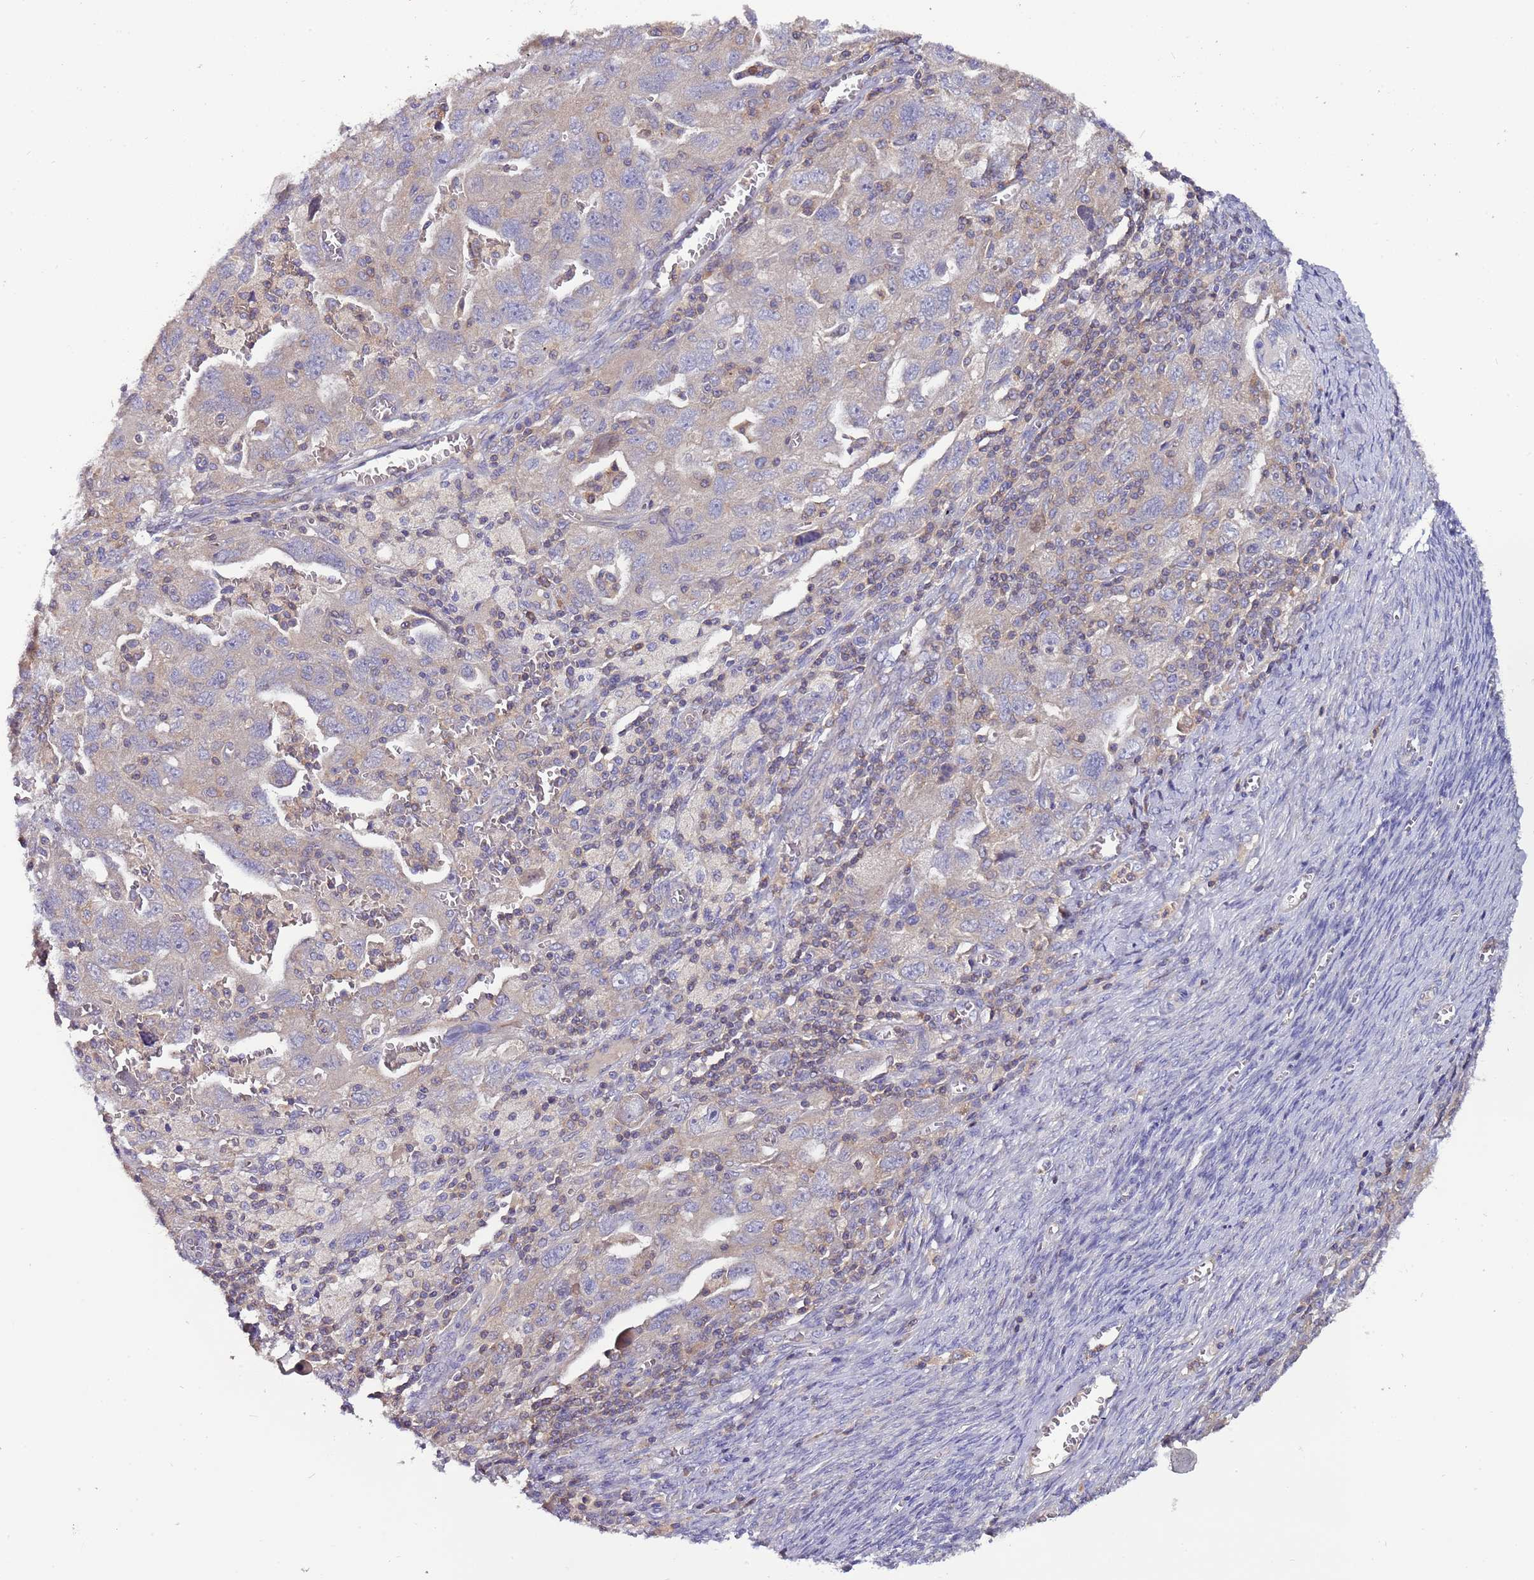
{"staining": {"intensity": "negative", "quantity": "none", "location": "none"}, "tissue": "ovarian cancer", "cell_type": "Tumor cells", "image_type": "cancer", "snomed": [{"axis": "morphology", "description": "Carcinoma, NOS"}, {"axis": "morphology", "description": "Cystadenocarcinoma, serous, NOS"}, {"axis": "topography", "description": "Ovary"}], "caption": "This is an IHC photomicrograph of human ovarian cancer (carcinoma). There is no positivity in tumor cells.", "gene": "IGIP", "patient": {"sex": "female", "age": 69}}